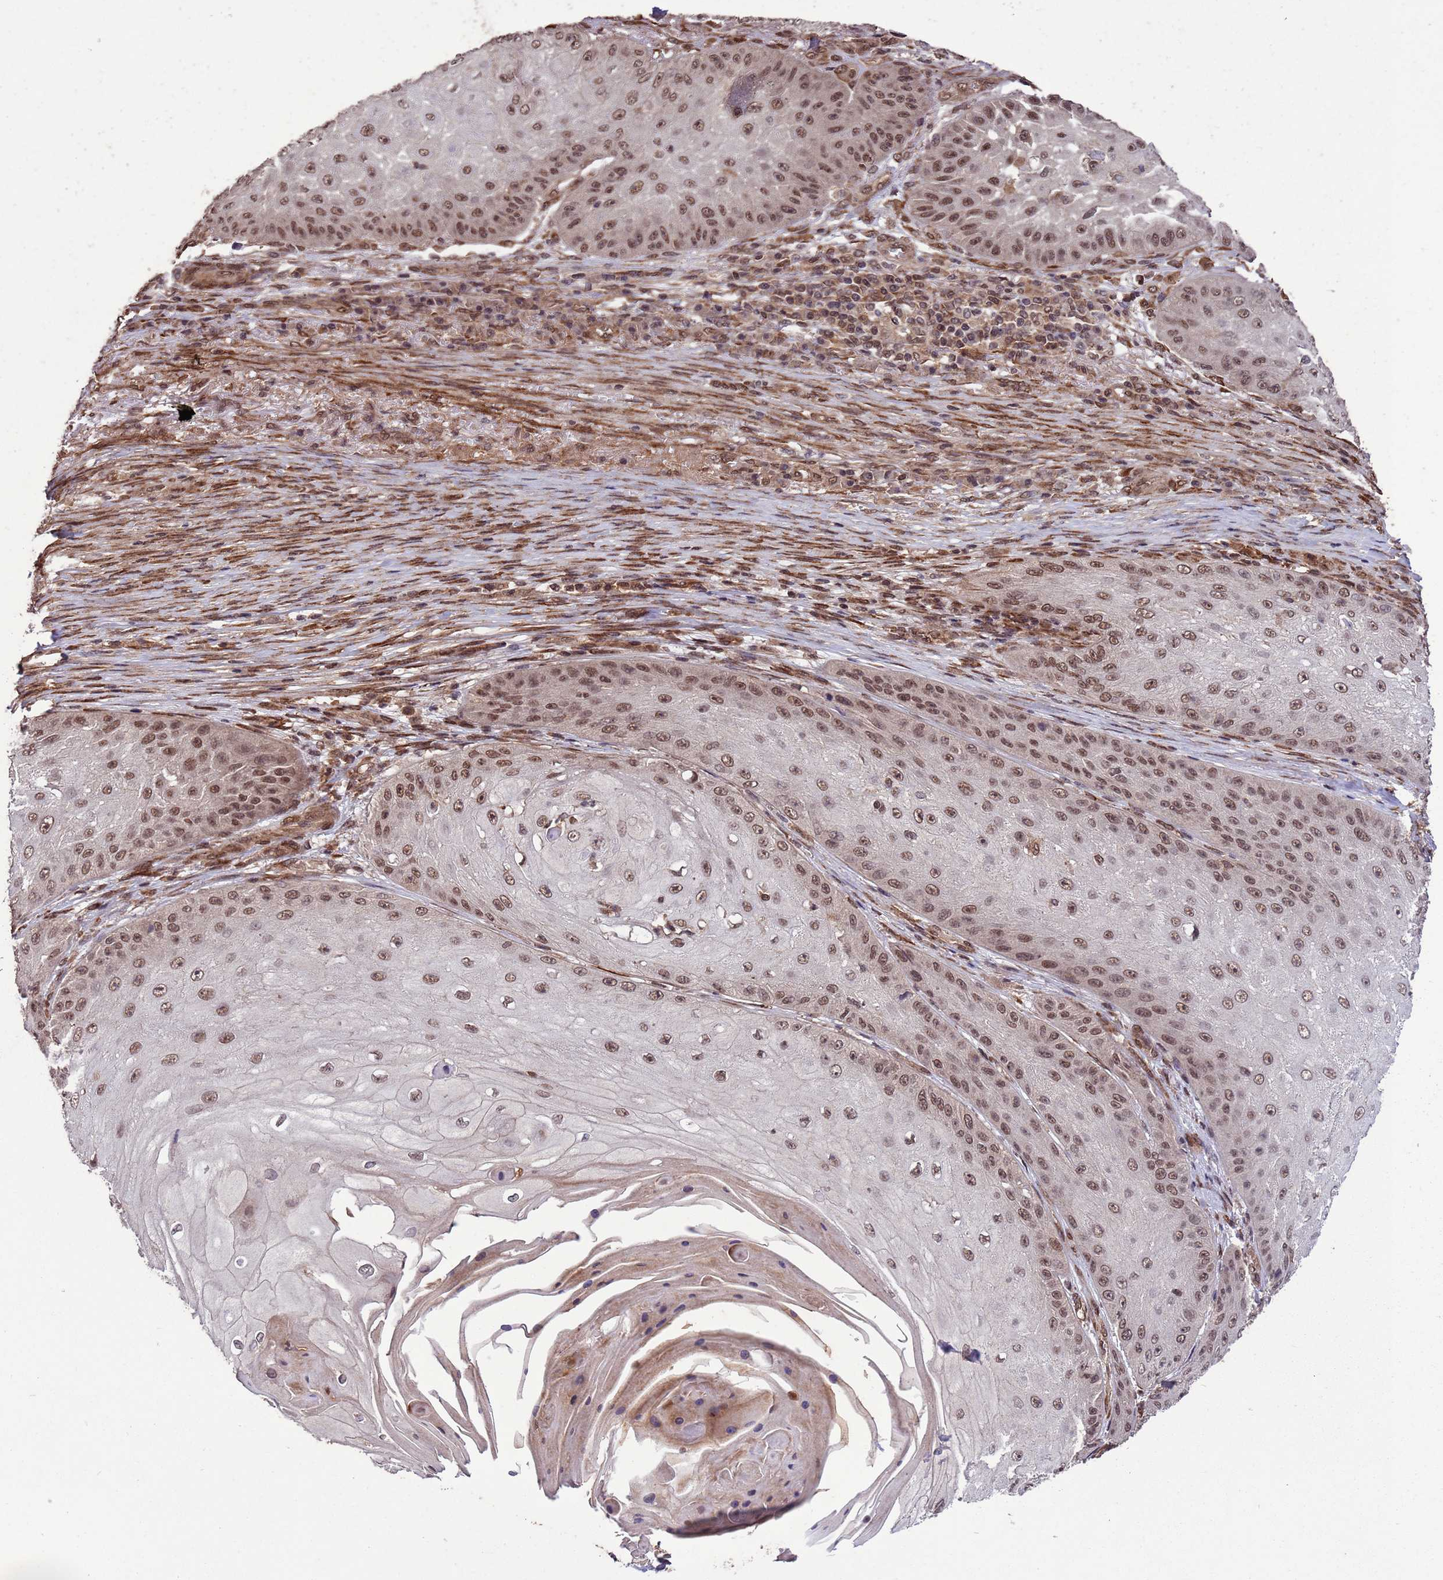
{"staining": {"intensity": "moderate", "quantity": ">75%", "location": "nuclear"}, "tissue": "skin cancer", "cell_type": "Tumor cells", "image_type": "cancer", "snomed": [{"axis": "morphology", "description": "Squamous cell carcinoma, NOS"}, {"axis": "topography", "description": "Skin"}], "caption": "This histopathology image reveals immunohistochemistry (IHC) staining of skin cancer, with medium moderate nuclear expression in approximately >75% of tumor cells.", "gene": "VSTM4", "patient": {"sex": "male", "age": 70}}